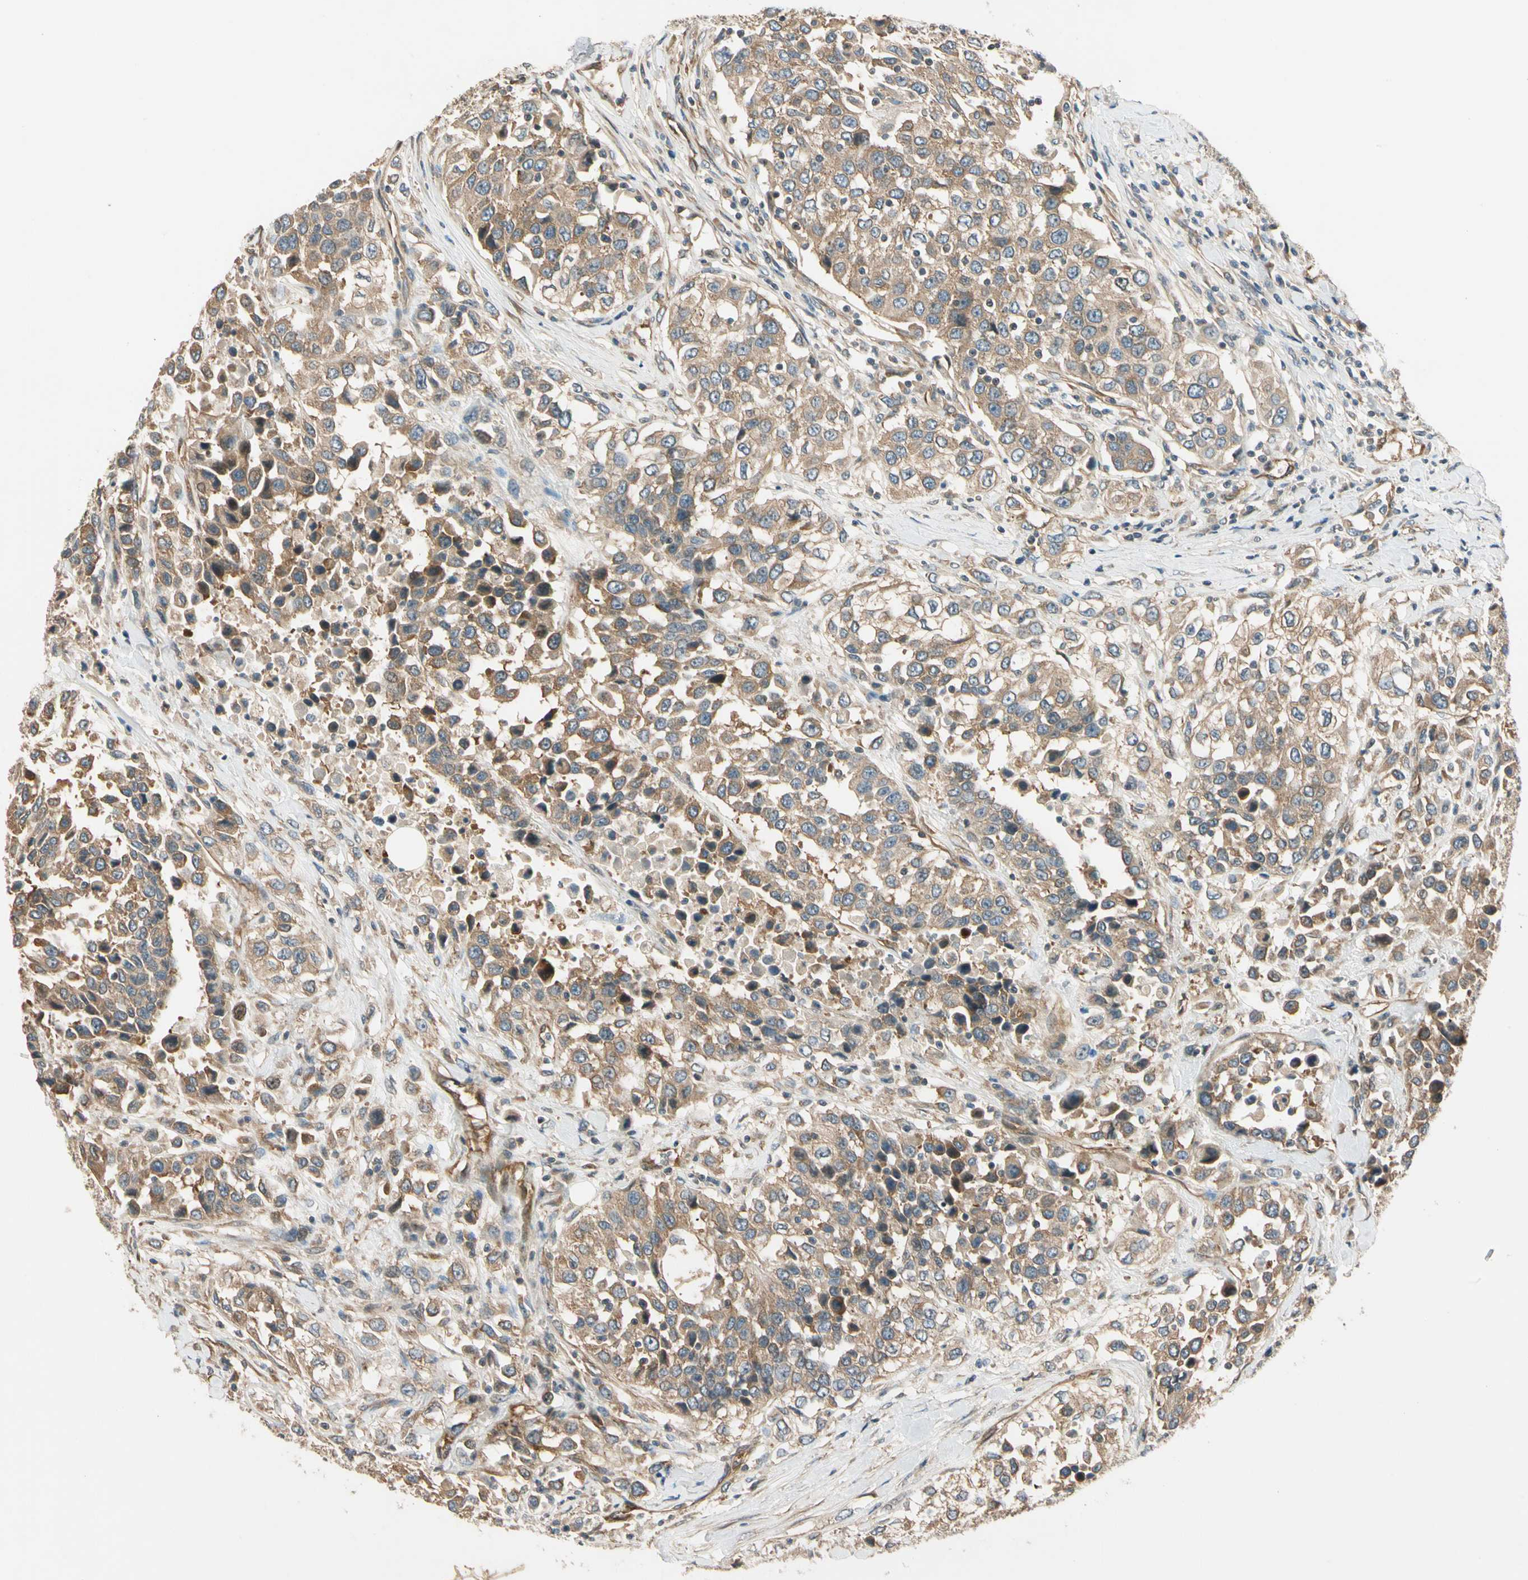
{"staining": {"intensity": "weak", "quantity": ">75%", "location": "cytoplasmic/membranous"}, "tissue": "urothelial cancer", "cell_type": "Tumor cells", "image_type": "cancer", "snomed": [{"axis": "morphology", "description": "Urothelial carcinoma, High grade"}, {"axis": "topography", "description": "Urinary bladder"}], "caption": "Immunohistochemical staining of urothelial cancer displays low levels of weak cytoplasmic/membranous expression in approximately >75% of tumor cells. The protein of interest is stained brown, and the nuclei are stained in blue (DAB (3,3'-diaminobenzidine) IHC with brightfield microscopy, high magnification).", "gene": "ROCK2", "patient": {"sex": "female", "age": 80}}